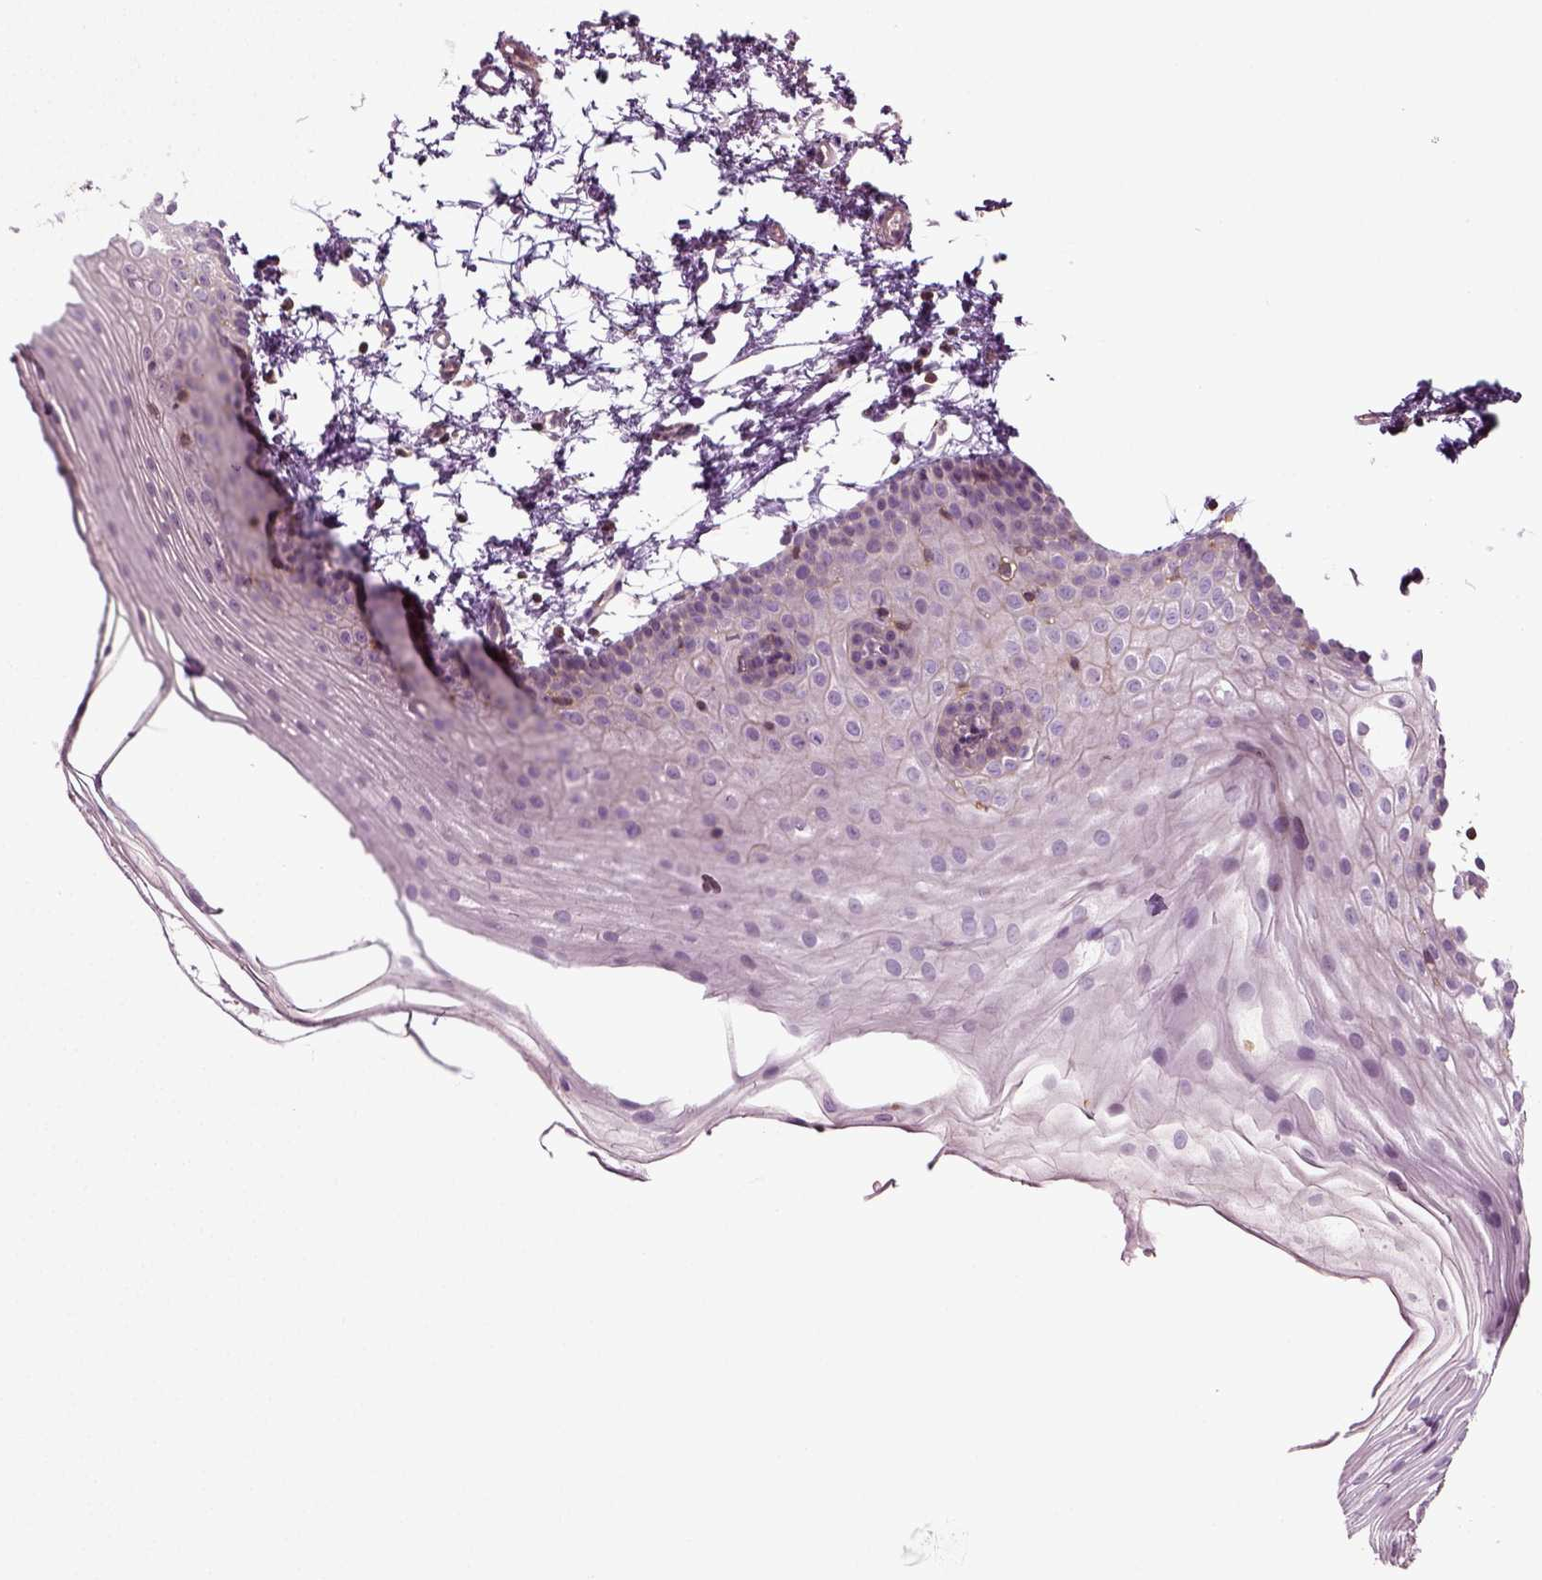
{"staining": {"intensity": "negative", "quantity": "none", "location": "none"}, "tissue": "oral mucosa", "cell_type": "Squamous epithelial cells", "image_type": "normal", "snomed": [{"axis": "morphology", "description": "Normal tissue, NOS"}, {"axis": "topography", "description": "Oral tissue"}], "caption": "Photomicrograph shows no protein expression in squamous epithelial cells of normal oral mucosa. (DAB (3,3'-diaminobenzidine) immunohistochemistry with hematoxylin counter stain).", "gene": "RHOF", "patient": {"sex": "female", "age": 57}}